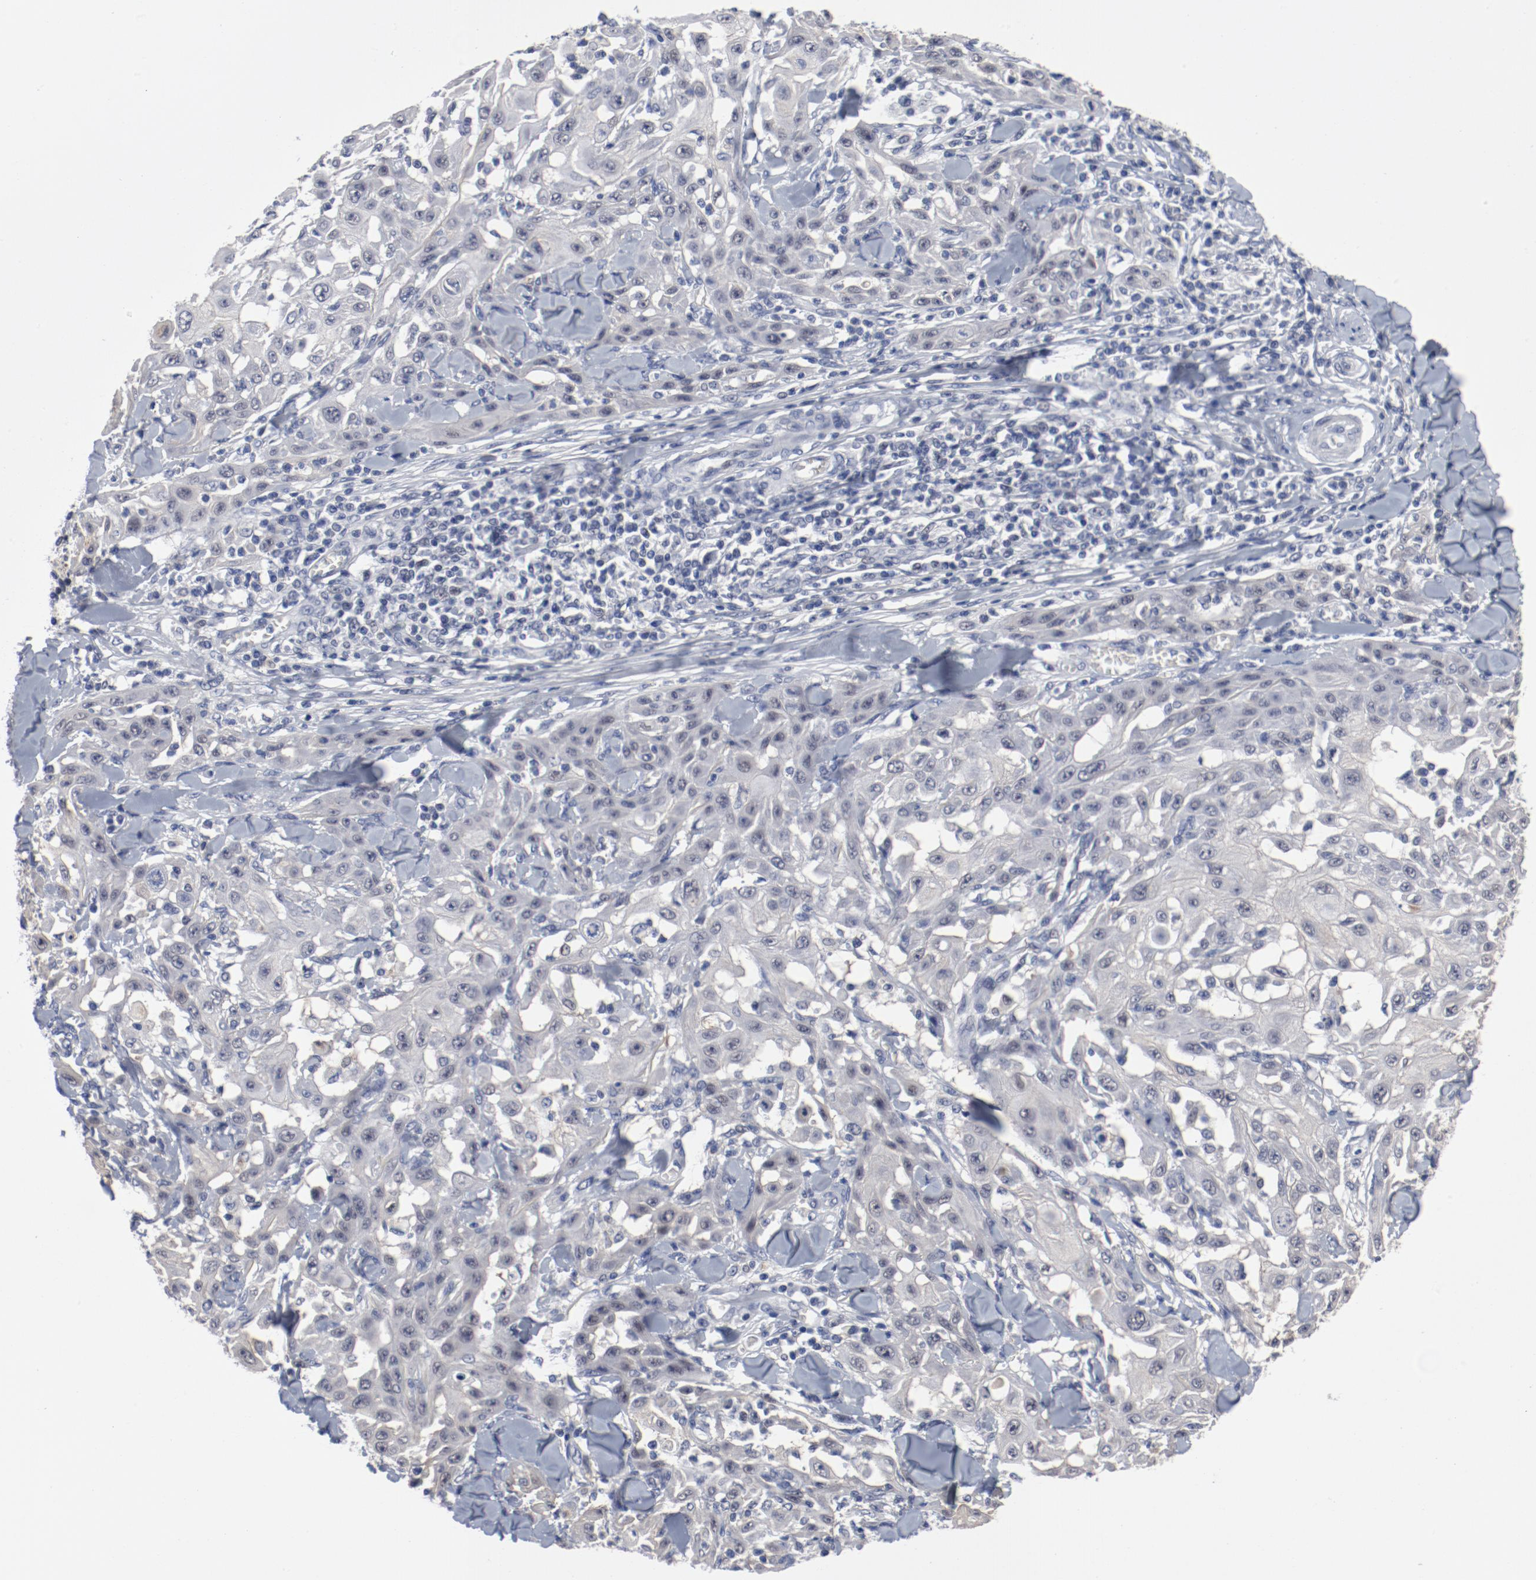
{"staining": {"intensity": "negative", "quantity": "none", "location": "none"}, "tissue": "skin cancer", "cell_type": "Tumor cells", "image_type": "cancer", "snomed": [{"axis": "morphology", "description": "Squamous cell carcinoma, NOS"}, {"axis": "topography", "description": "Skin"}], "caption": "The immunohistochemistry photomicrograph has no significant staining in tumor cells of squamous cell carcinoma (skin) tissue.", "gene": "ANKLE2", "patient": {"sex": "male", "age": 24}}